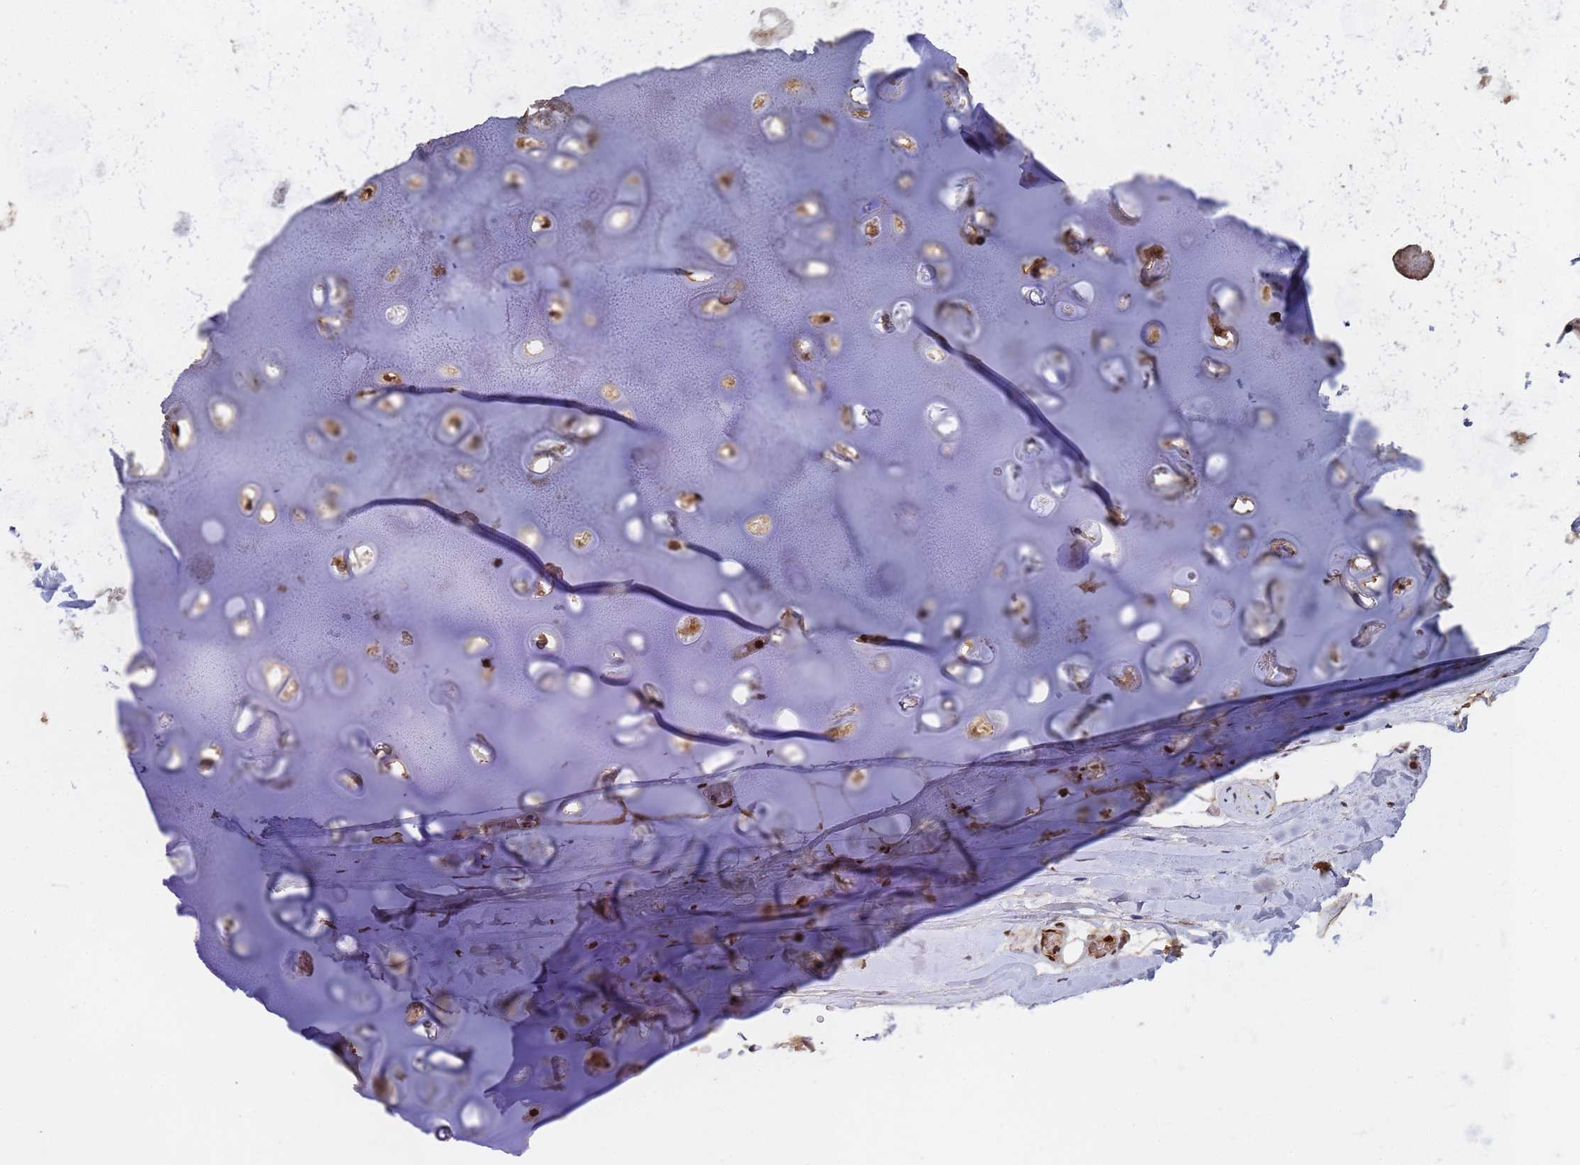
{"staining": {"intensity": "weak", "quantity": ">75%", "location": "cytoplasmic/membranous"}, "tissue": "adipose tissue", "cell_type": "Adipocytes", "image_type": "normal", "snomed": [{"axis": "morphology", "description": "Normal tissue, NOS"}, {"axis": "topography", "description": "Lymph node"}, {"axis": "topography", "description": "Bronchus"}], "caption": "High-magnification brightfield microscopy of unremarkable adipose tissue stained with DAB (brown) and counterstained with hematoxylin (blue). adipocytes exhibit weak cytoplasmic/membranous positivity is seen in approximately>75% of cells.", "gene": "SECISBP2", "patient": {"sex": "male", "age": 63}}